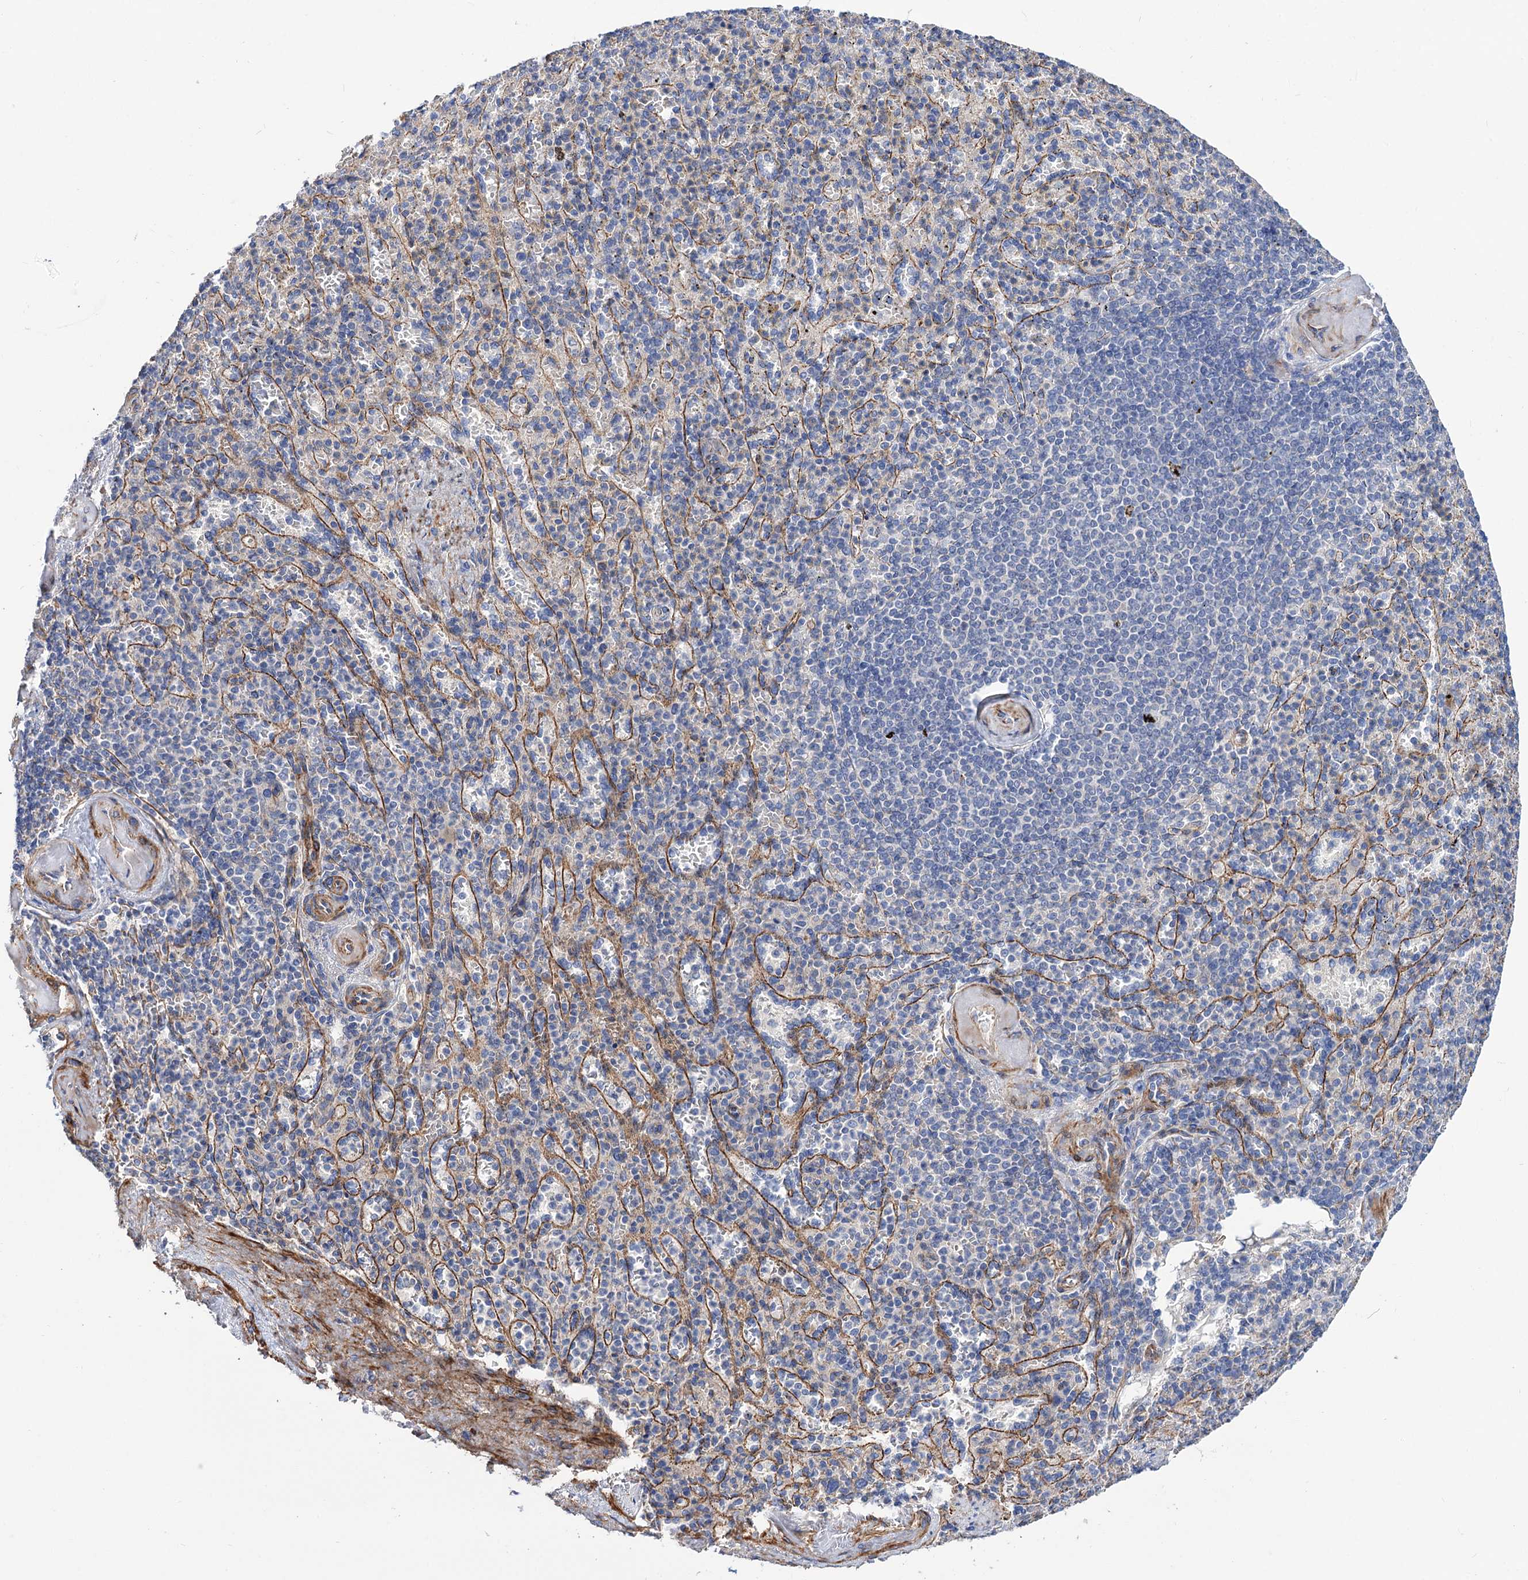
{"staining": {"intensity": "negative", "quantity": "none", "location": "none"}, "tissue": "spleen", "cell_type": "Cells in red pulp", "image_type": "normal", "snomed": [{"axis": "morphology", "description": "Normal tissue, NOS"}, {"axis": "topography", "description": "Spleen"}], "caption": "IHC micrograph of unremarkable spleen: human spleen stained with DAB (3,3'-diaminobenzidine) exhibits no significant protein positivity in cells in red pulp.", "gene": "NUDCD2", "patient": {"sex": "female", "age": 74}}